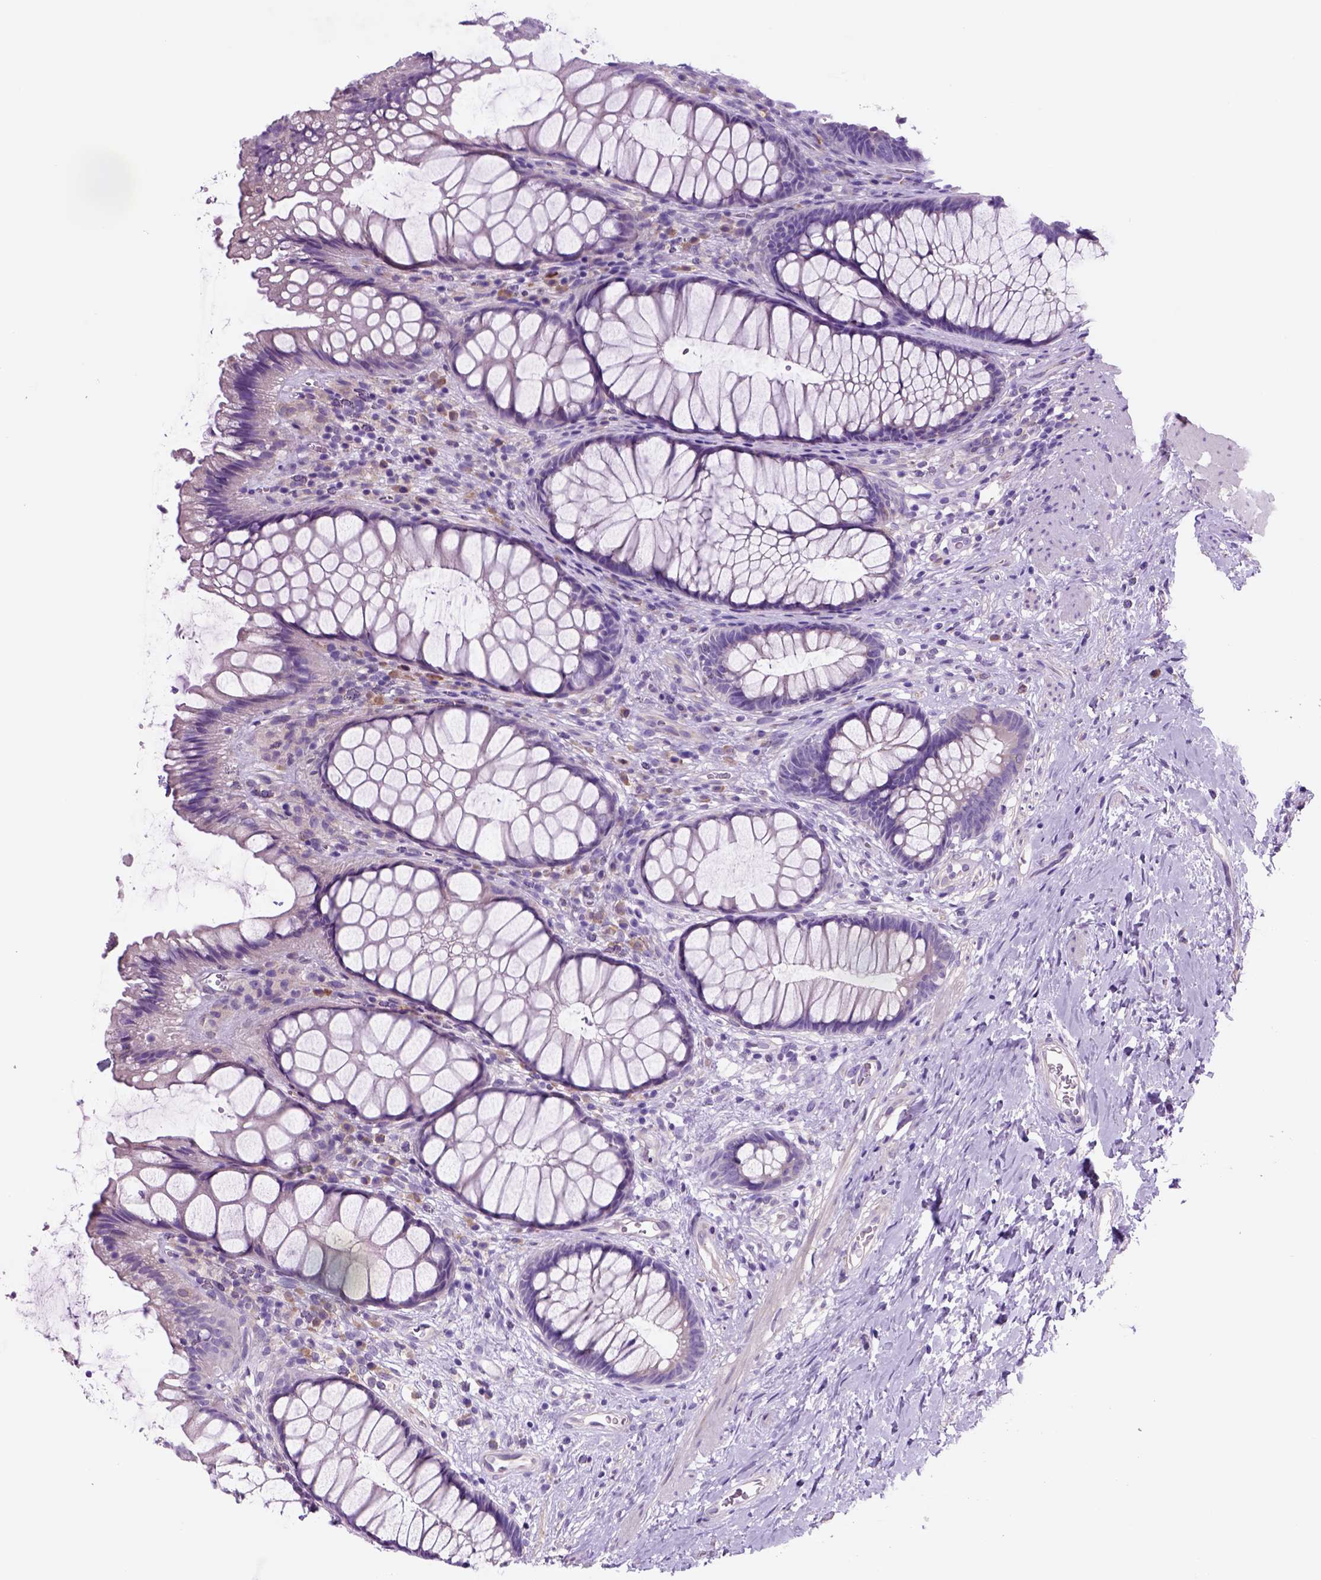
{"staining": {"intensity": "negative", "quantity": "none", "location": "none"}, "tissue": "rectum", "cell_type": "Glandular cells", "image_type": "normal", "snomed": [{"axis": "morphology", "description": "Normal tissue, NOS"}, {"axis": "topography", "description": "Smooth muscle"}, {"axis": "topography", "description": "Rectum"}], "caption": "Benign rectum was stained to show a protein in brown. There is no significant positivity in glandular cells.", "gene": "PIAS3", "patient": {"sex": "male", "age": 53}}